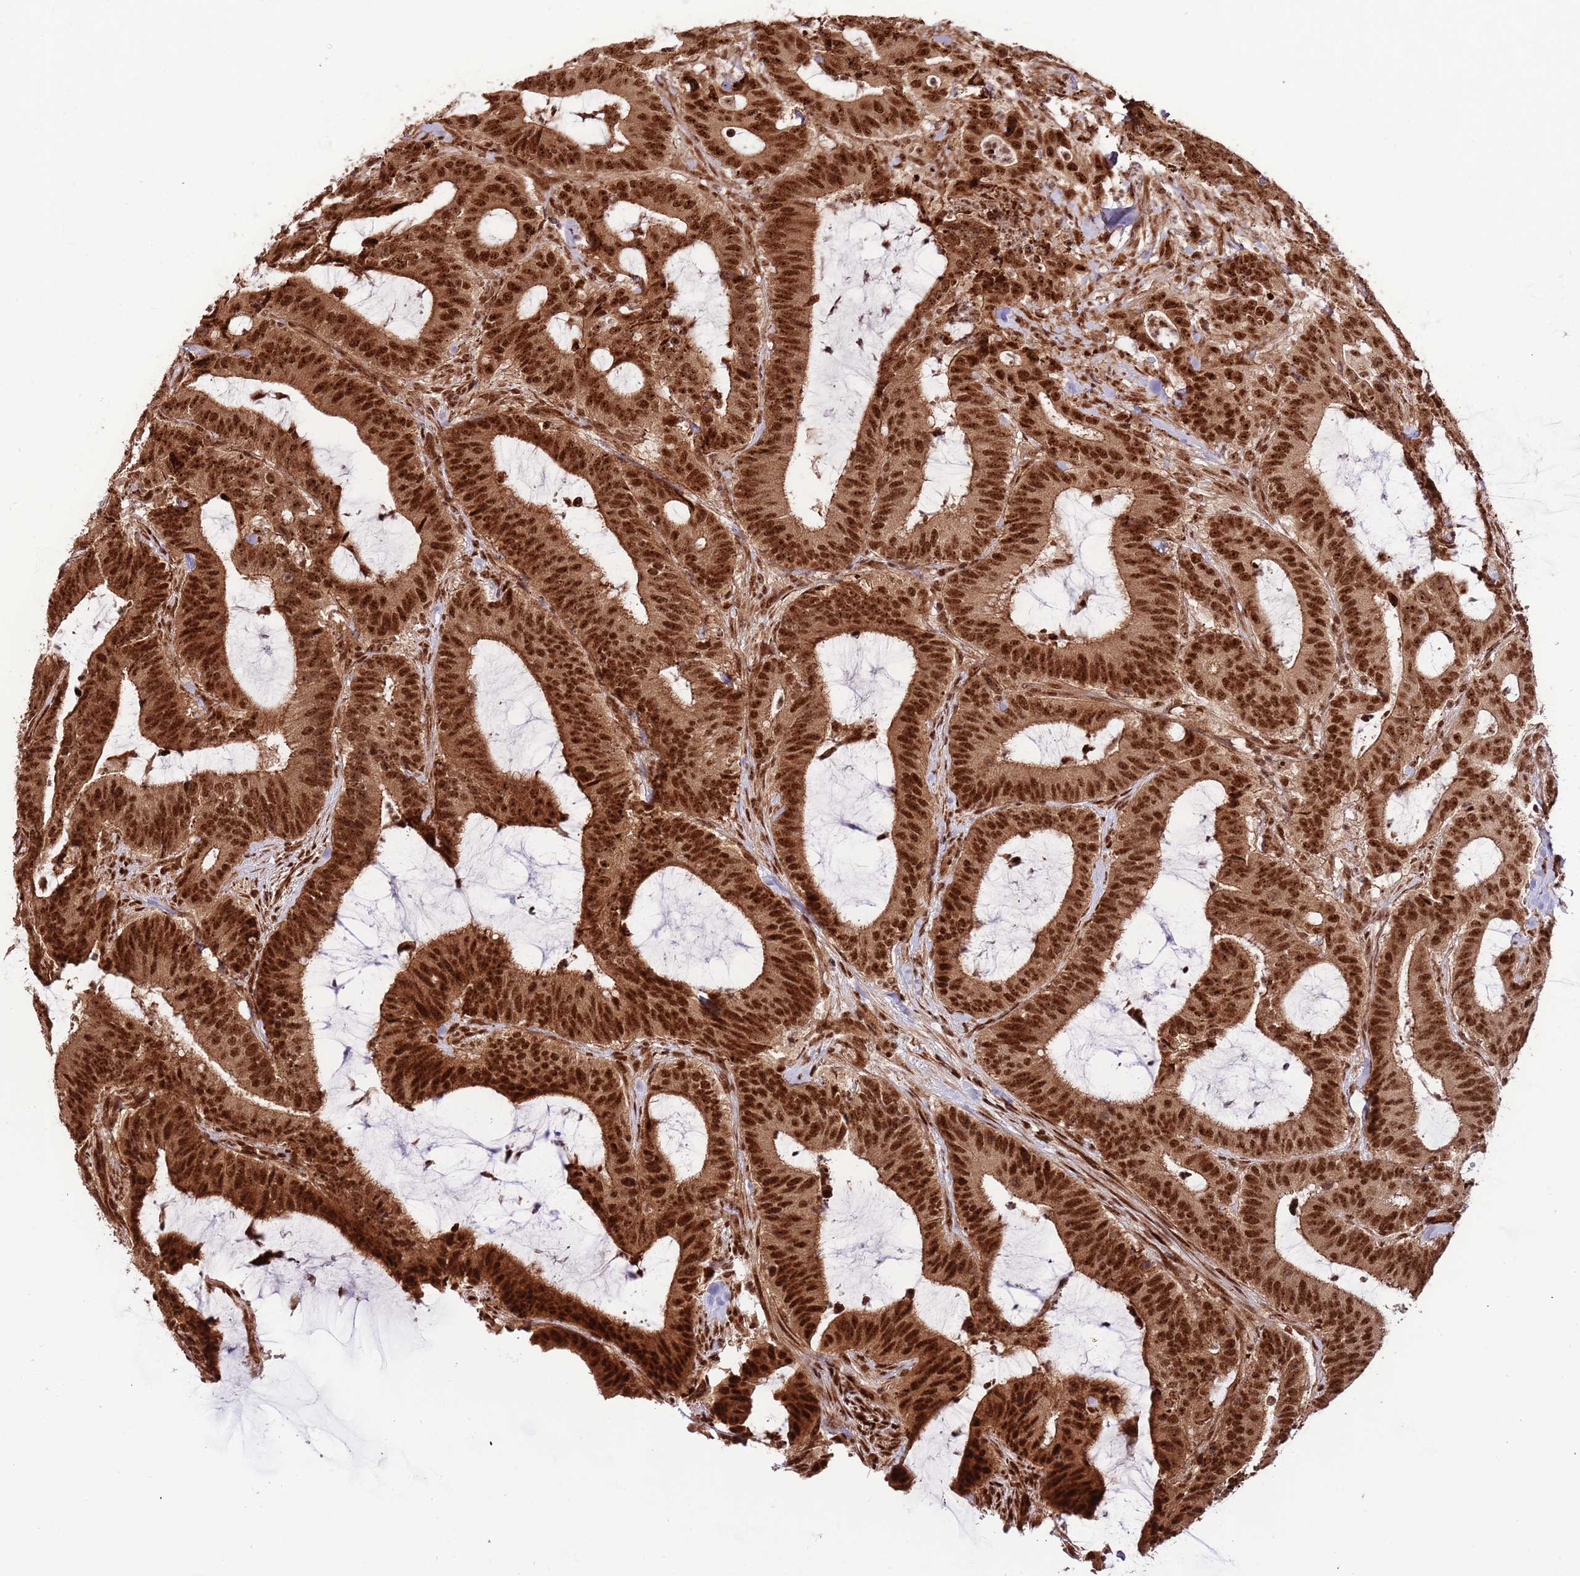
{"staining": {"intensity": "strong", "quantity": ">75%", "location": "cytoplasmic/membranous,nuclear"}, "tissue": "colorectal cancer", "cell_type": "Tumor cells", "image_type": "cancer", "snomed": [{"axis": "morphology", "description": "Adenocarcinoma, NOS"}, {"axis": "topography", "description": "Colon"}], "caption": "Immunohistochemistry (IHC) micrograph of colorectal cancer (adenocarcinoma) stained for a protein (brown), which exhibits high levels of strong cytoplasmic/membranous and nuclear staining in about >75% of tumor cells.", "gene": "RIF1", "patient": {"sex": "female", "age": 43}}